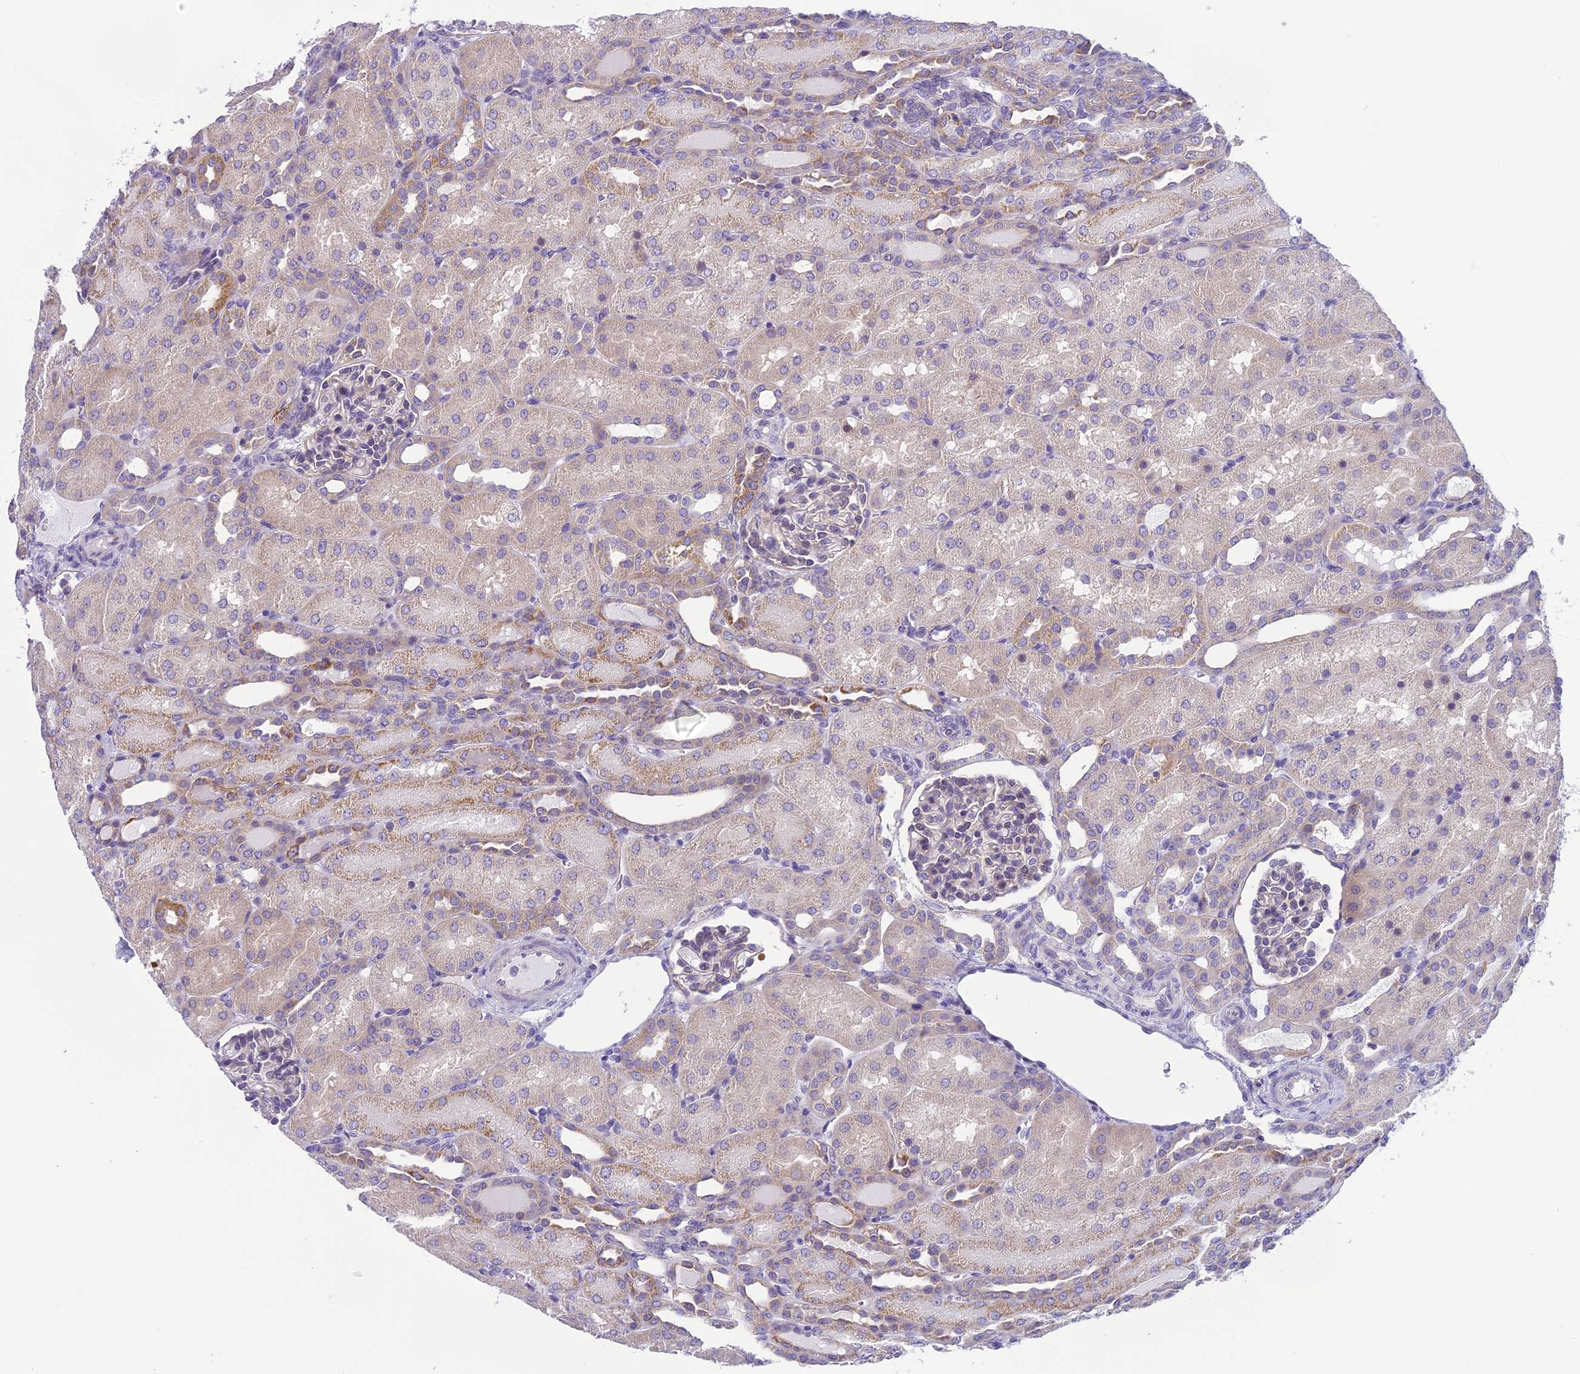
{"staining": {"intensity": "negative", "quantity": "none", "location": "none"}, "tissue": "kidney", "cell_type": "Cells in glomeruli", "image_type": "normal", "snomed": [{"axis": "morphology", "description": "Normal tissue, NOS"}, {"axis": "topography", "description": "Kidney"}], "caption": "An immunohistochemistry (IHC) photomicrograph of benign kidney is shown. There is no staining in cells in glomeruli of kidney.", "gene": "ARHGEF37", "patient": {"sex": "male", "age": 1}}